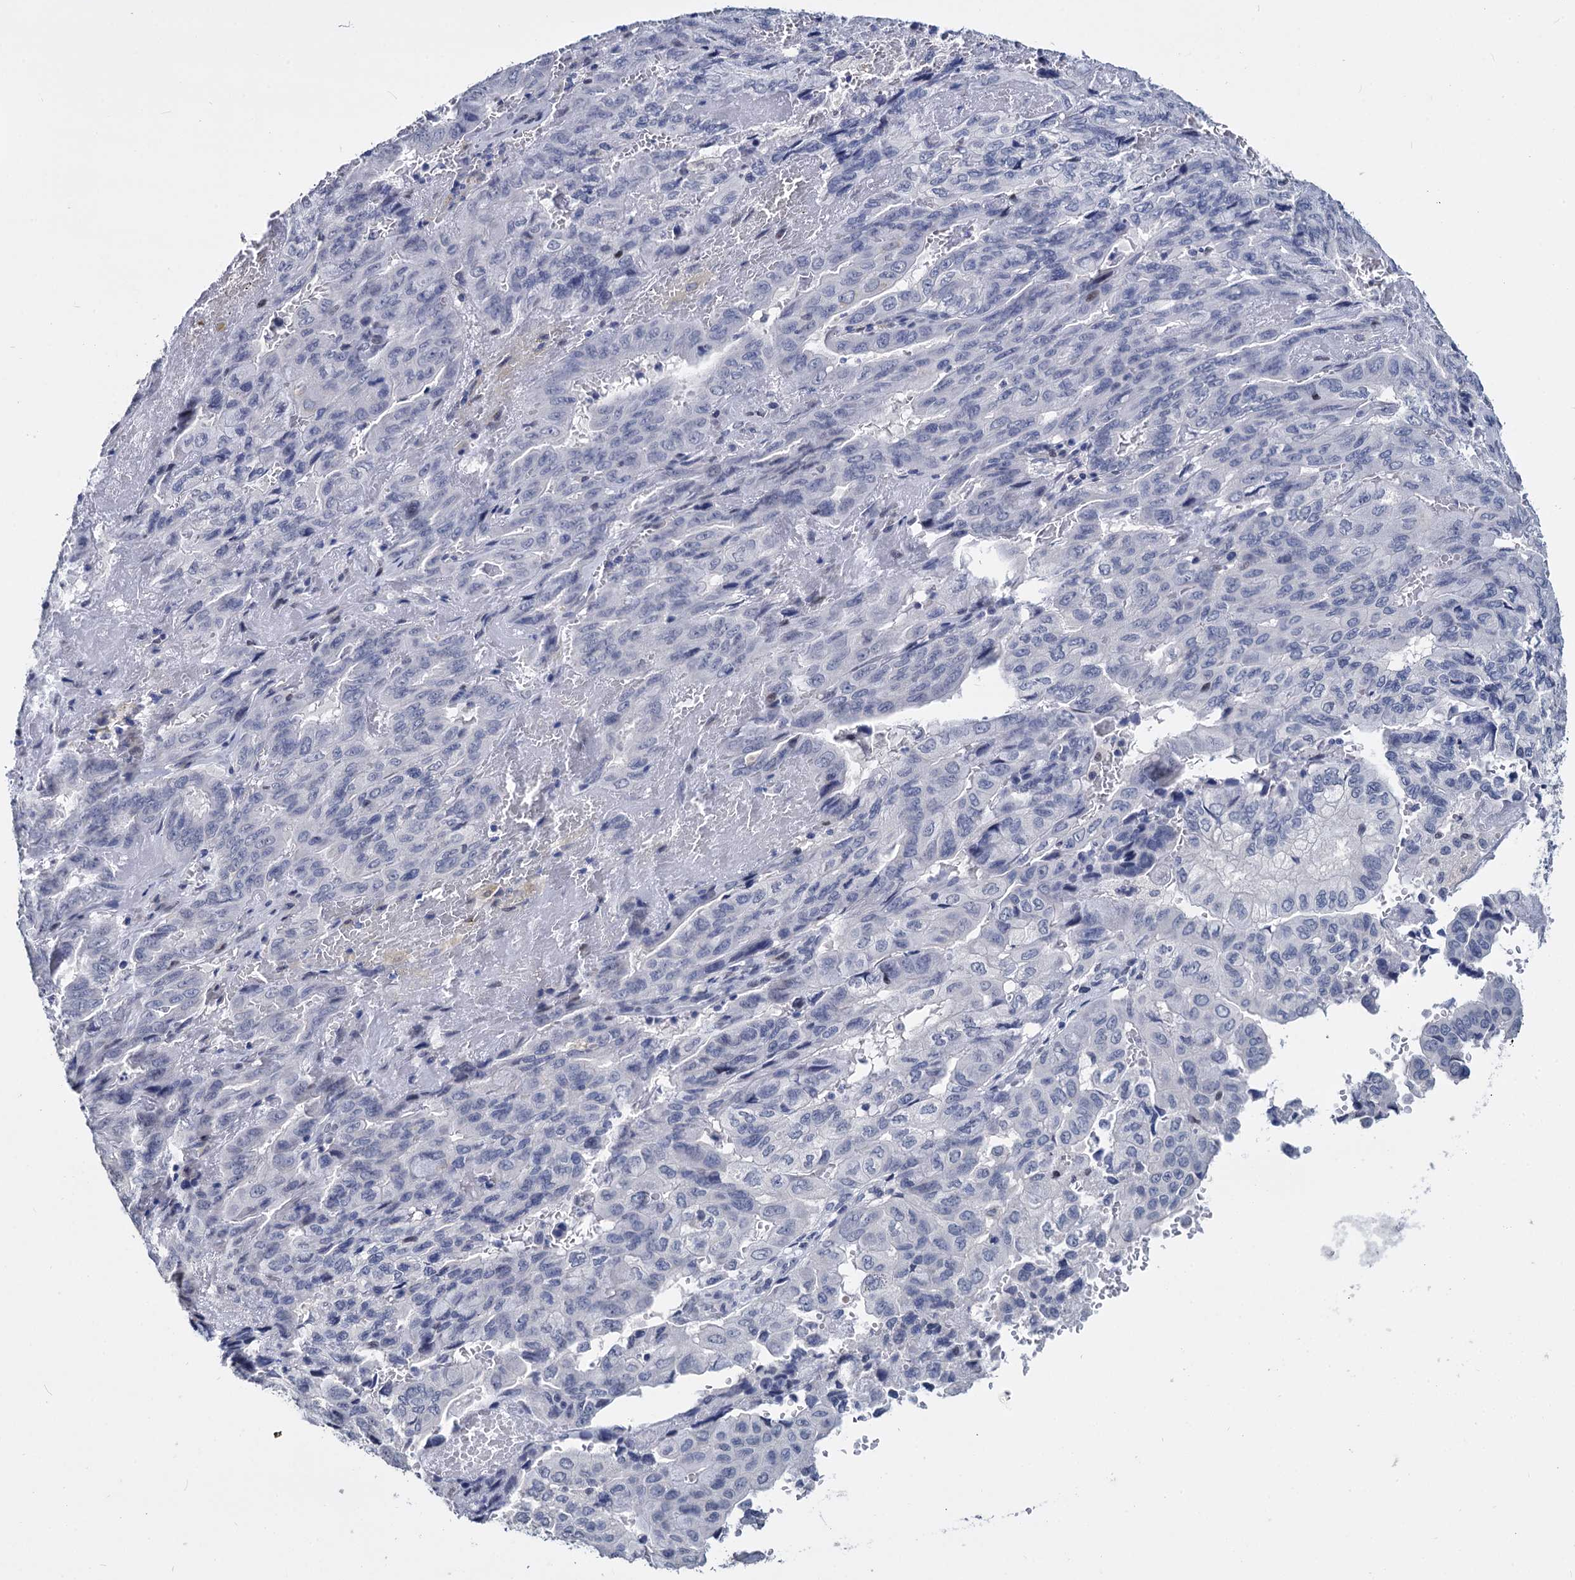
{"staining": {"intensity": "negative", "quantity": "none", "location": "none"}, "tissue": "pancreatic cancer", "cell_type": "Tumor cells", "image_type": "cancer", "snomed": [{"axis": "morphology", "description": "Adenocarcinoma, NOS"}, {"axis": "topography", "description": "Pancreas"}], "caption": "A histopathology image of pancreatic cancer stained for a protein shows no brown staining in tumor cells.", "gene": "MAGEA4", "patient": {"sex": "male", "age": 51}}